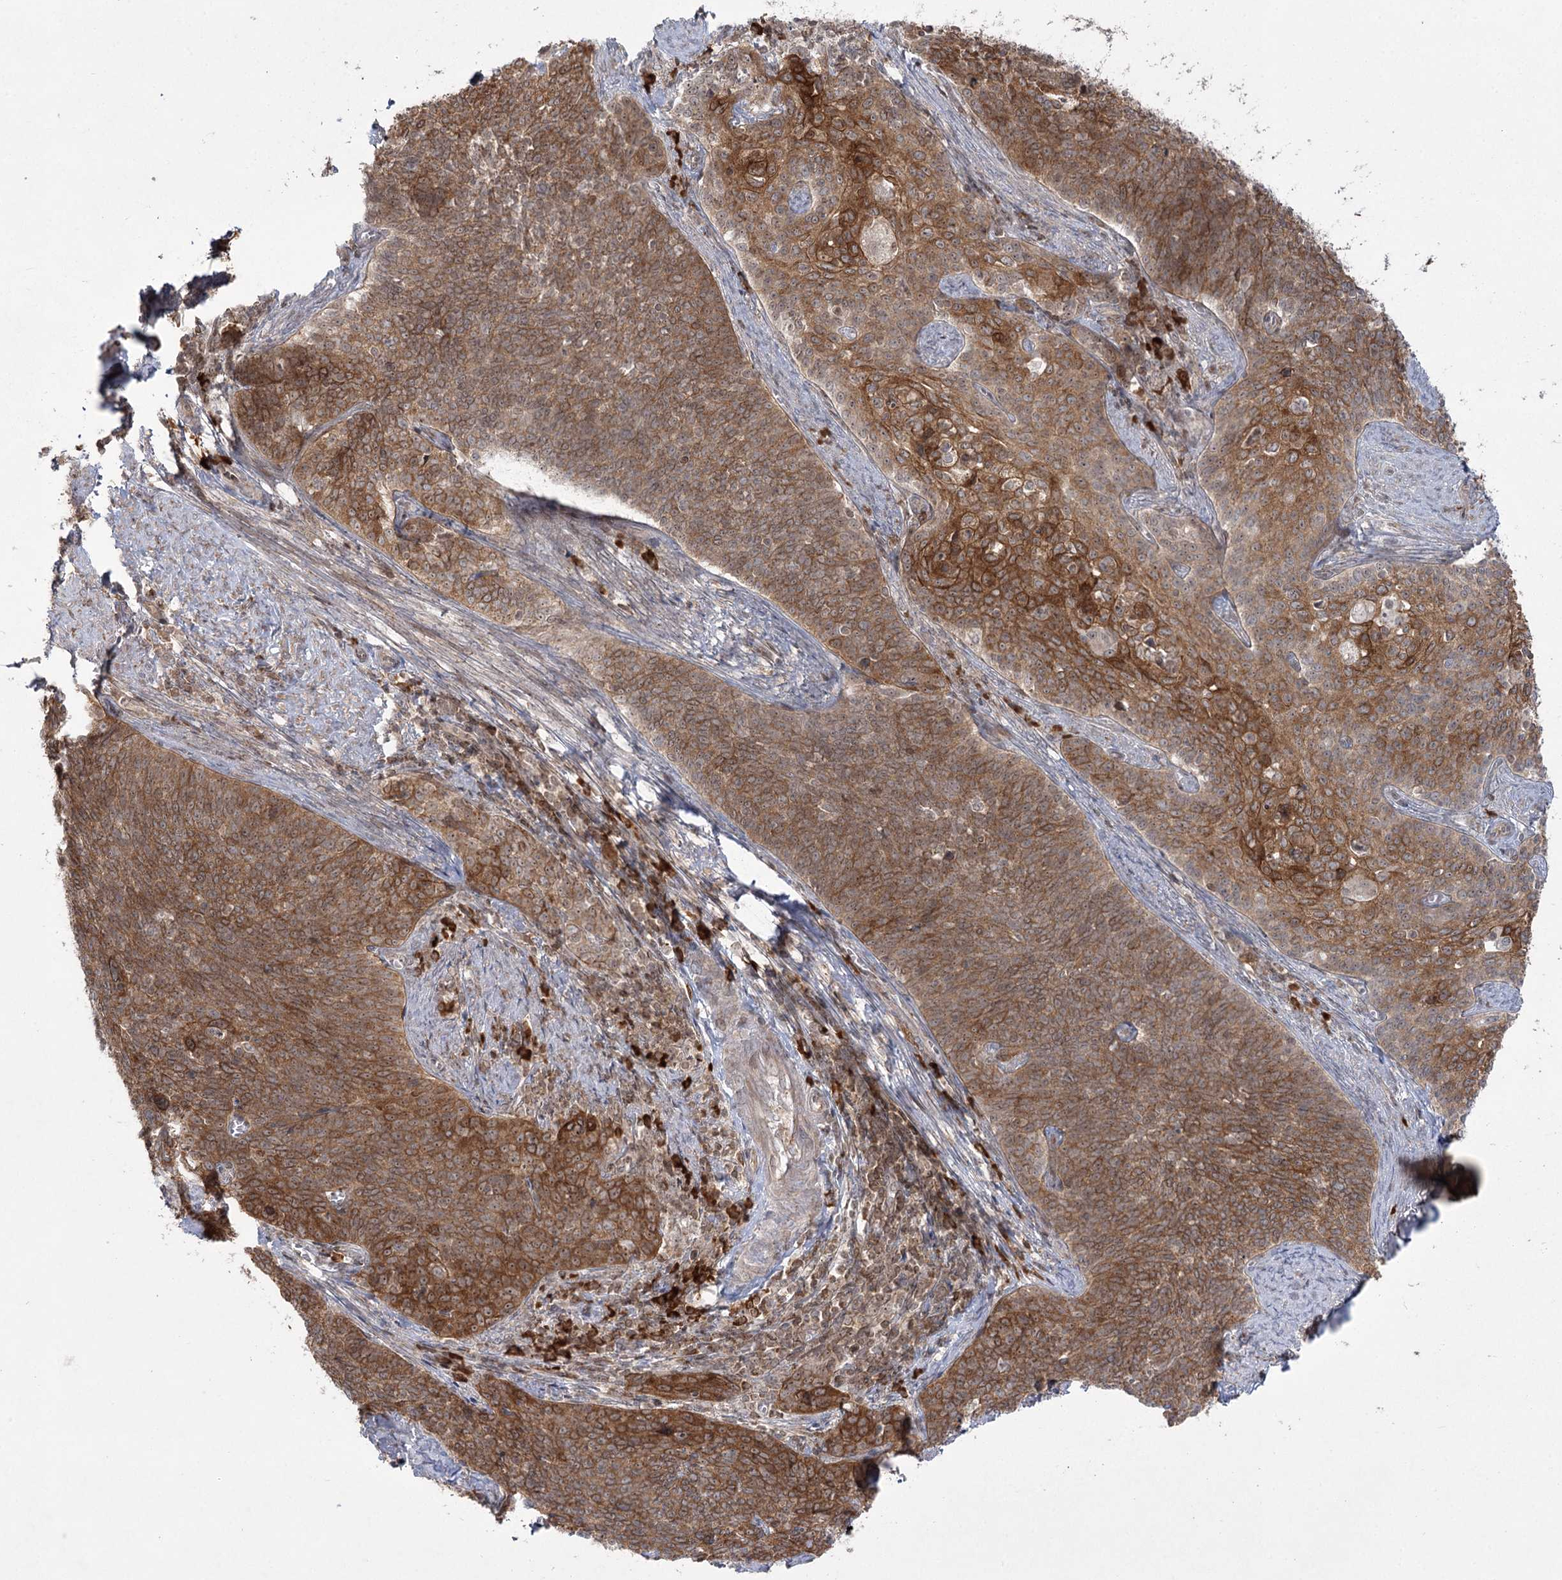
{"staining": {"intensity": "strong", "quantity": ">75%", "location": "cytoplasmic/membranous"}, "tissue": "cervical cancer", "cell_type": "Tumor cells", "image_type": "cancer", "snomed": [{"axis": "morphology", "description": "Squamous cell carcinoma, NOS"}, {"axis": "topography", "description": "Cervix"}], "caption": "Cervical cancer was stained to show a protein in brown. There is high levels of strong cytoplasmic/membranous positivity in approximately >75% of tumor cells.", "gene": "SYTL1", "patient": {"sex": "female", "age": 39}}